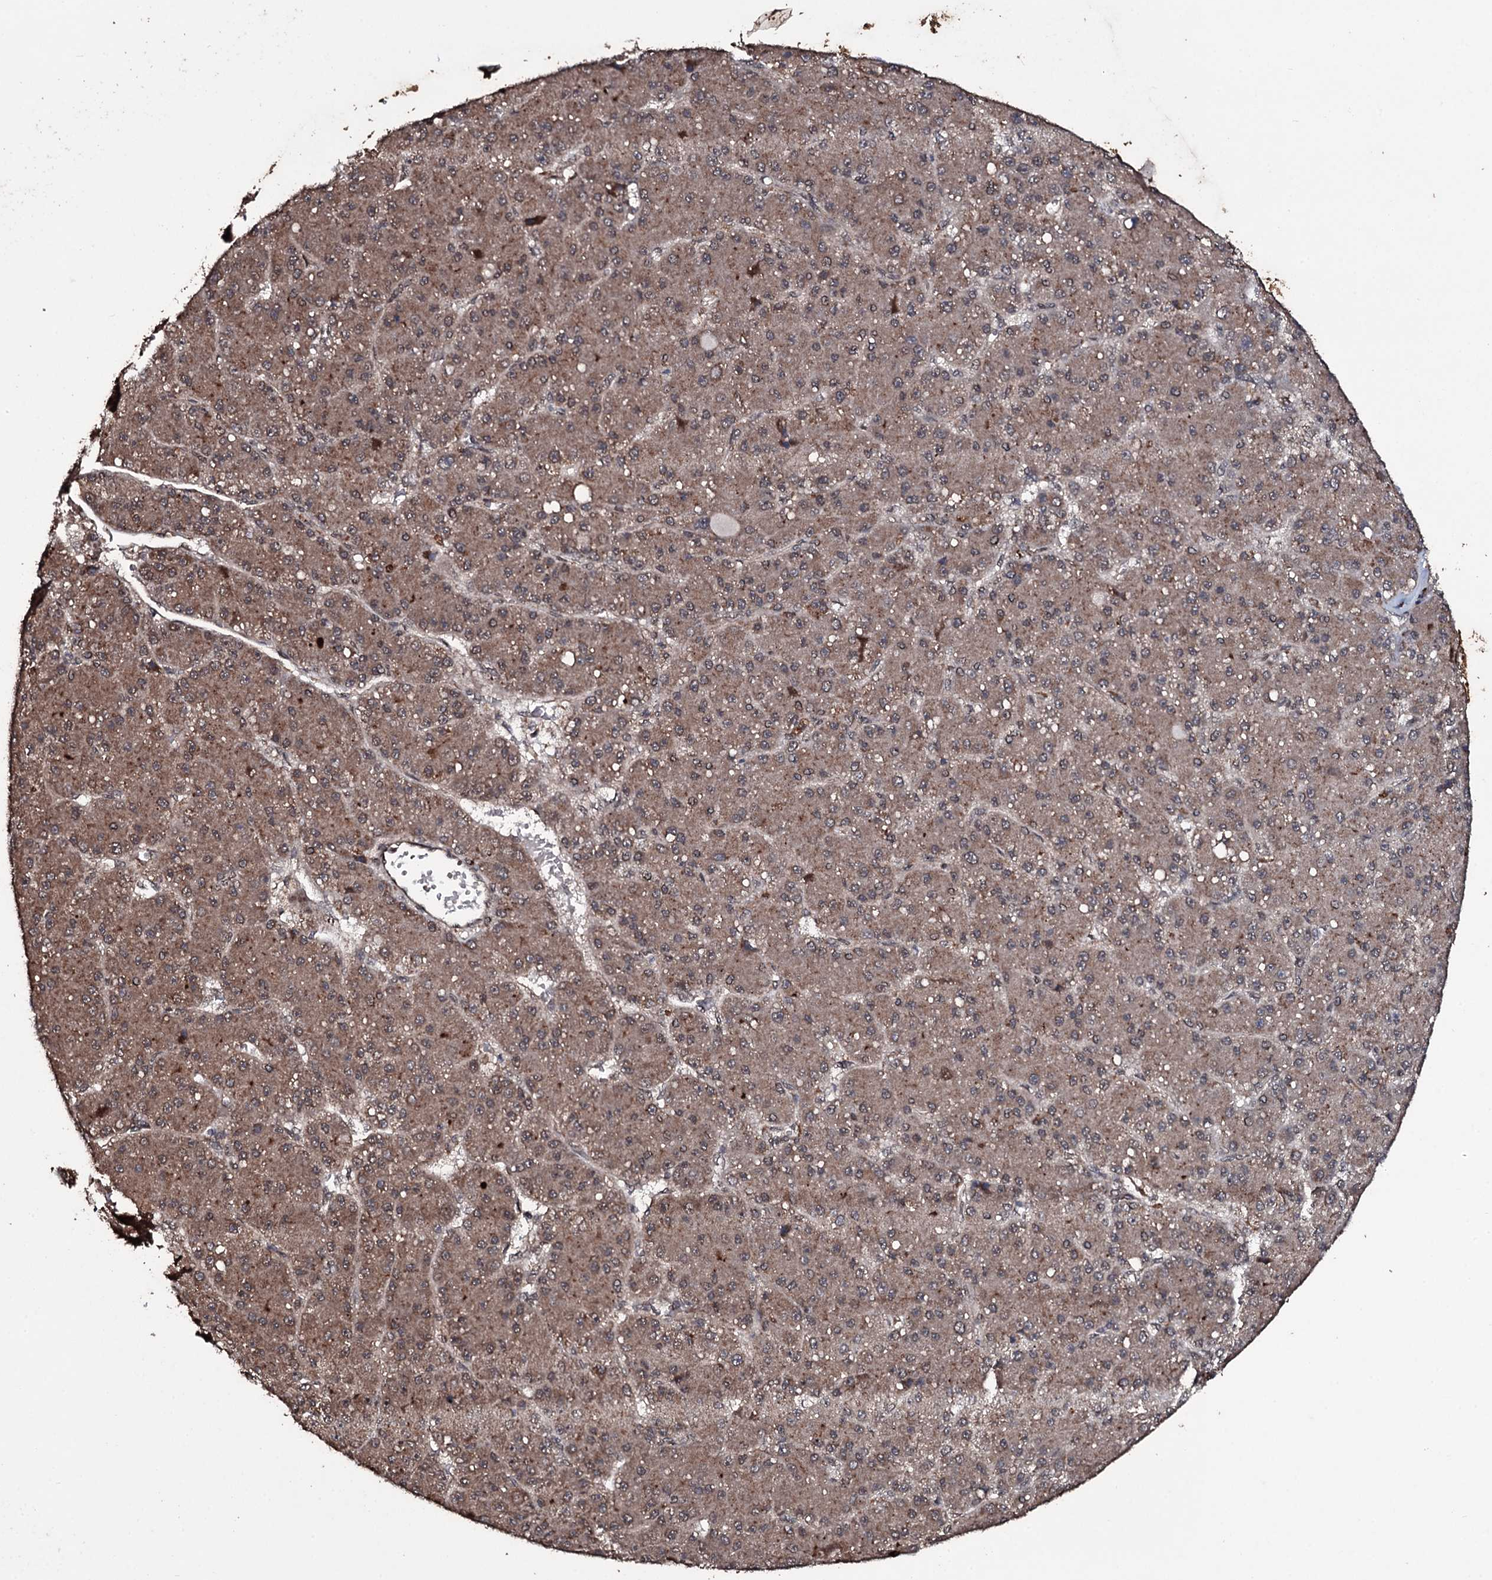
{"staining": {"intensity": "moderate", "quantity": ">75%", "location": "cytoplasmic/membranous"}, "tissue": "liver cancer", "cell_type": "Tumor cells", "image_type": "cancer", "snomed": [{"axis": "morphology", "description": "Carcinoma, Hepatocellular, NOS"}, {"axis": "topography", "description": "Liver"}], "caption": "IHC micrograph of neoplastic tissue: human hepatocellular carcinoma (liver) stained using immunohistochemistry demonstrates medium levels of moderate protein expression localized specifically in the cytoplasmic/membranous of tumor cells, appearing as a cytoplasmic/membranous brown color.", "gene": "MRPS31", "patient": {"sex": "male", "age": 67}}